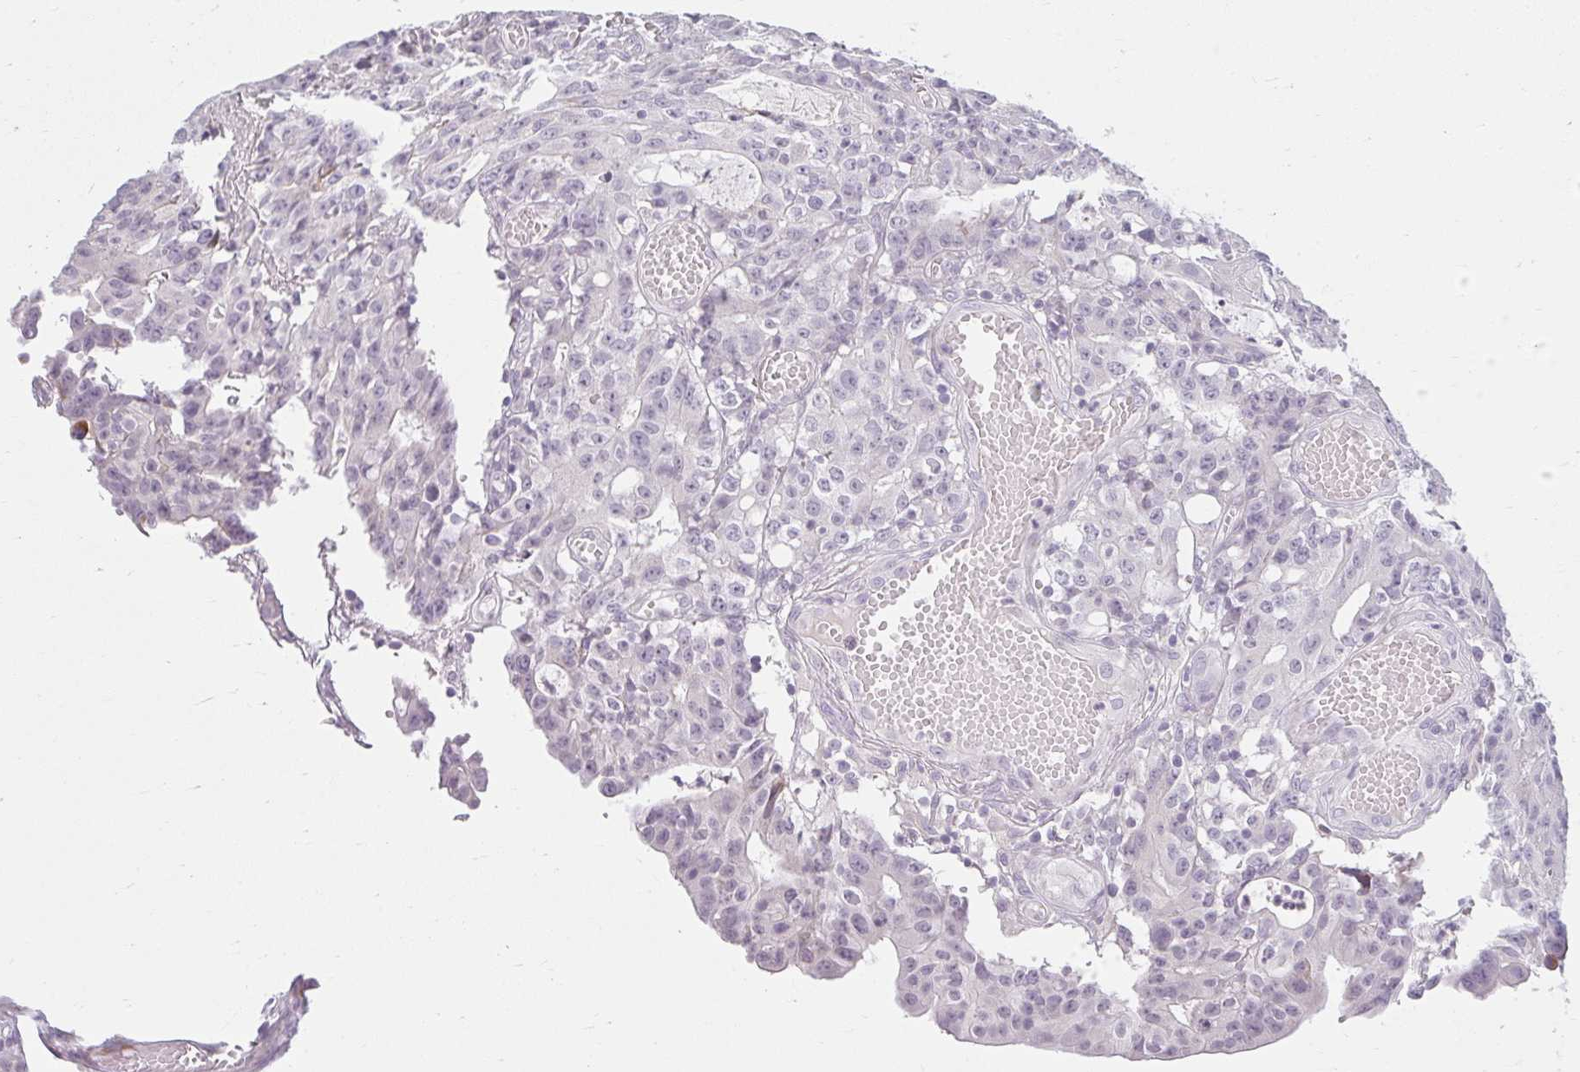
{"staining": {"intensity": "negative", "quantity": "none", "location": "none"}, "tissue": "colorectal cancer", "cell_type": "Tumor cells", "image_type": "cancer", "snomed": [{"axis": "morphology", "description": "Adenocarcinoma, NOS"}, {"axis": "topography", "description": "Colon"}], "caption": "The histopathology image shows no significant positivity in tumor cells of colorectal cancer. (Immunohistochemistry (ihc), brightfield microscopy, high magnification).", "gene": "ZFYVE26", "patient": {"sex": "male", "age": 83}}